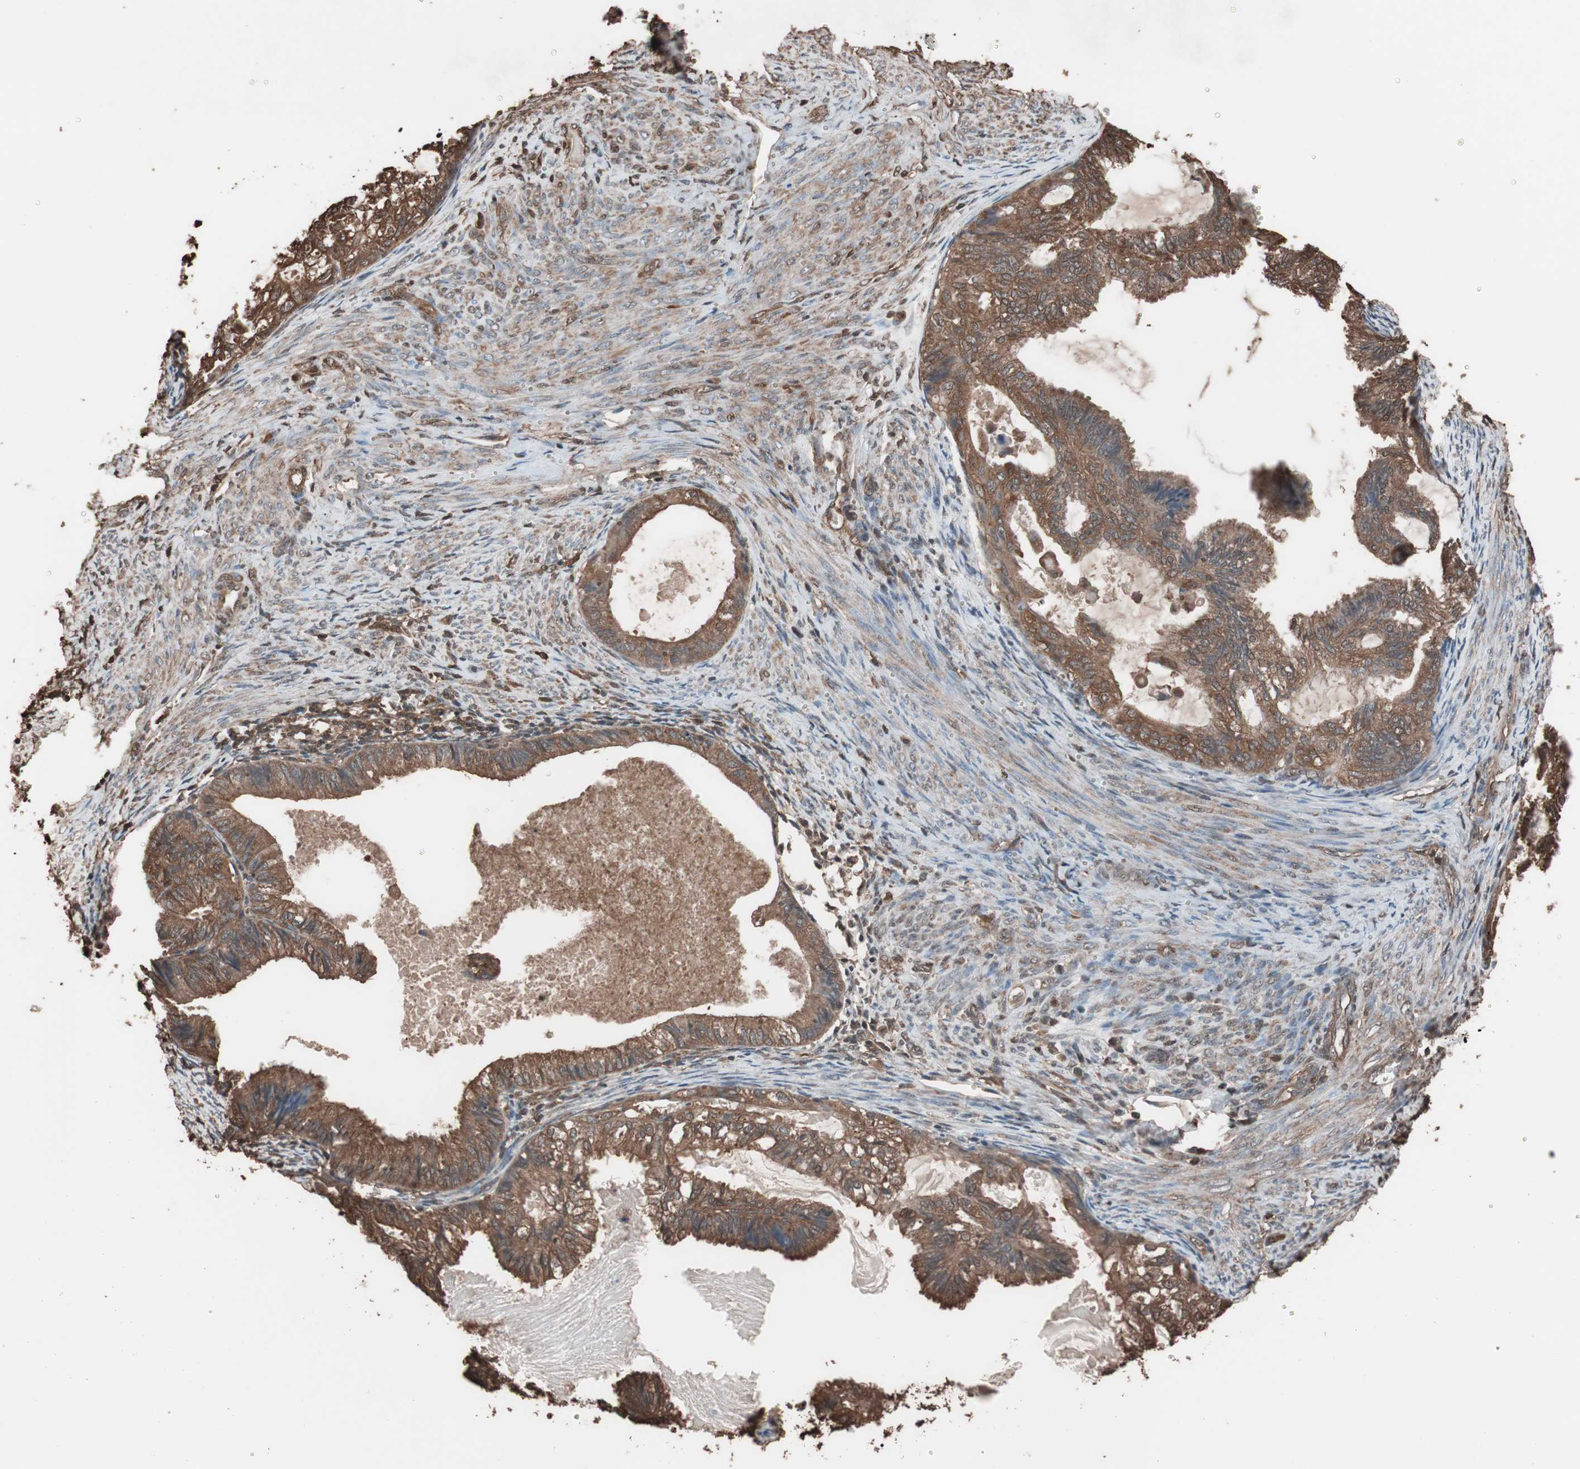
{"staining": {"intensity": "strong", "quantity": ">75%", "location": "cytoplasmic/membranous"}, "tissue": "cervical cancer", "cell_type": "Tumor cells", "image_type": "cancer", "snomed": [{"axis": "morphology", "description": "Normal tissue, NOS"}, {"axis": "morphology", "description": "Adenocarcinoma, NOS"}, {"axis": "topography", "description": "Cervix"}, {"axis": "topography", "description": "Endometrium"}], "caption": "IHC (DAB) staining of adenocarcinoma (cervical) reveals strong cytoplasmic/membranous protein positivity in approximately >75% of tumor cells.", "gene": "CALM2", "patient": {"sex": "female", "age": 86}}